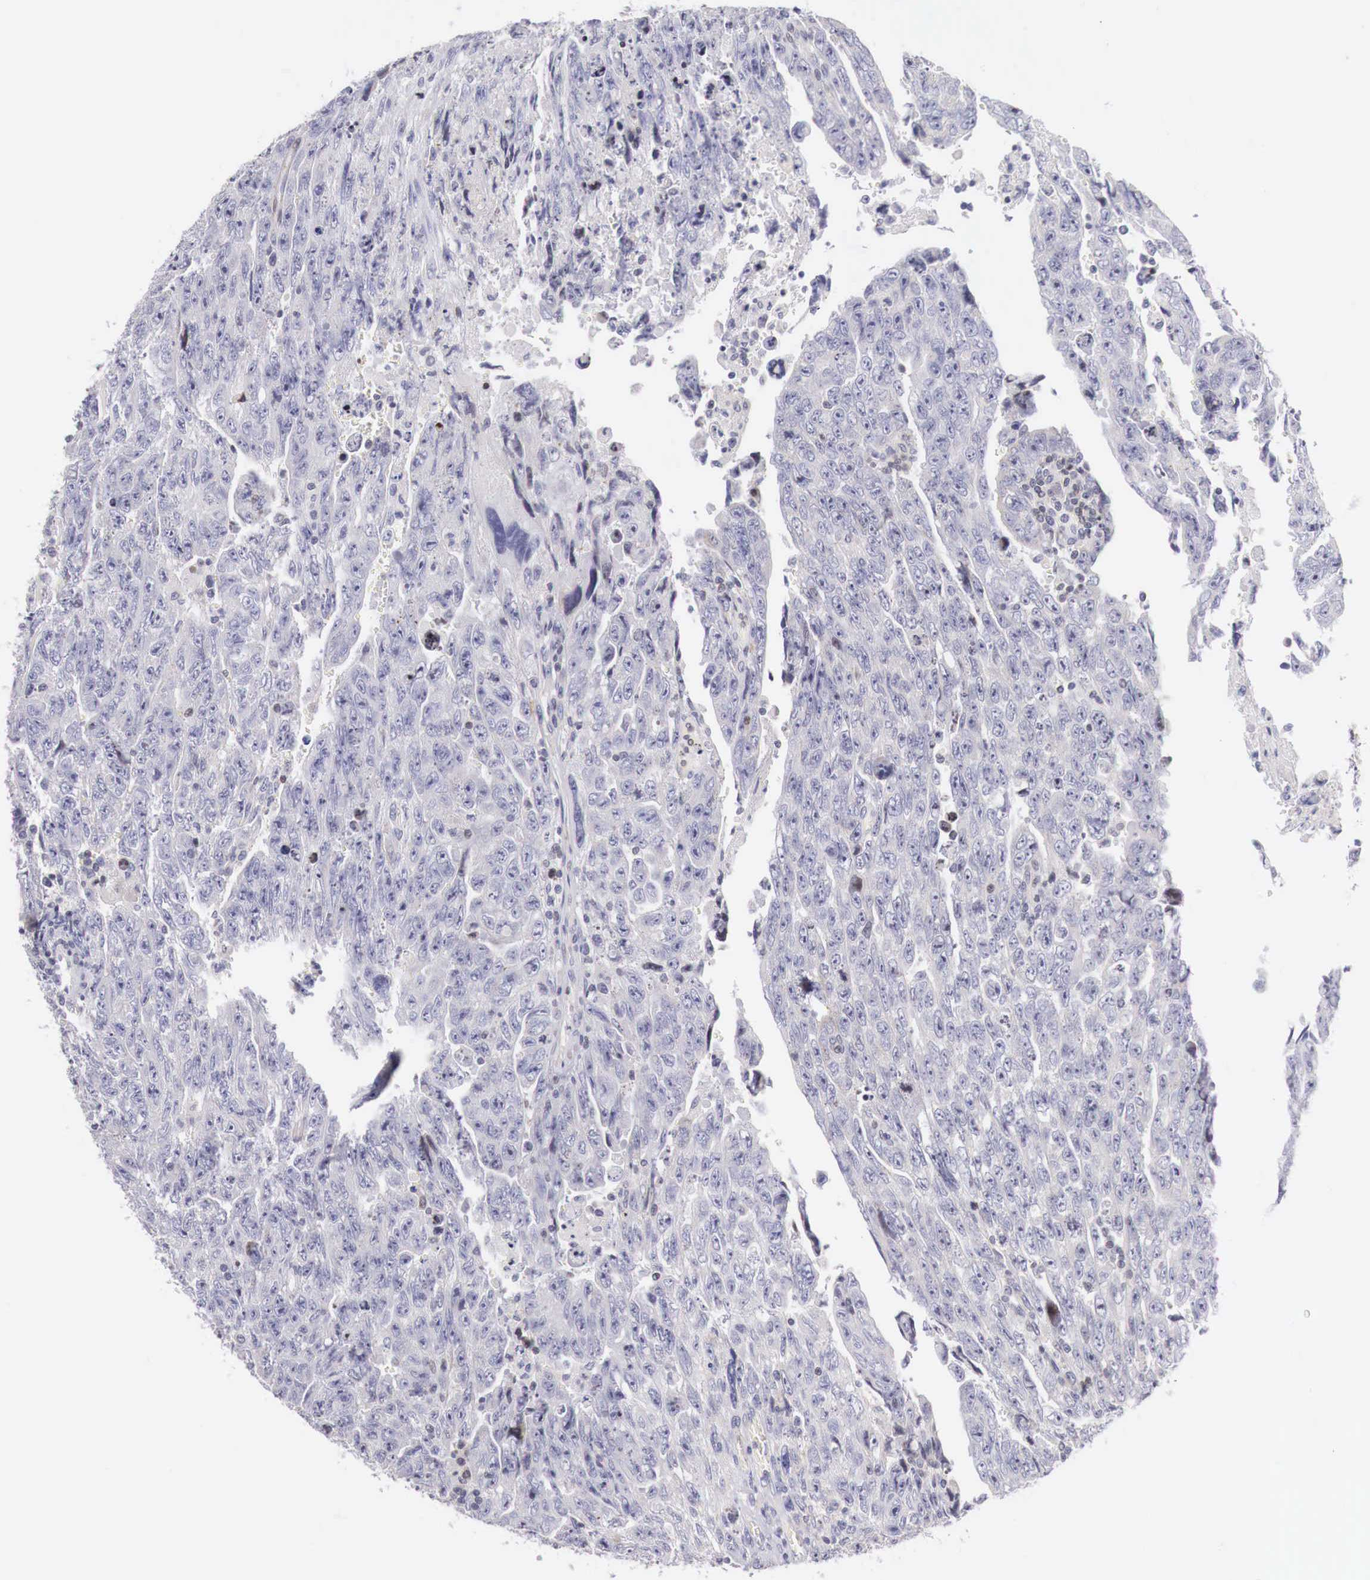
{"staining": {"intensity": "negative", "quantity": "none", "location": "none"}, "tissue": "testis cancer", "cell_type": "Tumor cells", "image_type": "cancer", "snomed": [{"axis": "morphology", "description": "Carcinoma, Embryonal, NOS"}, {"axis": "topography", "description": "Testis"}], "caption": "DAB immunohistochemical staining of human embryonal carcinoma (testis) demonstrates no significant positivity in tumor cells.", "gene": "CLCN5", "patient": {"sex": "male", "age": 28}}